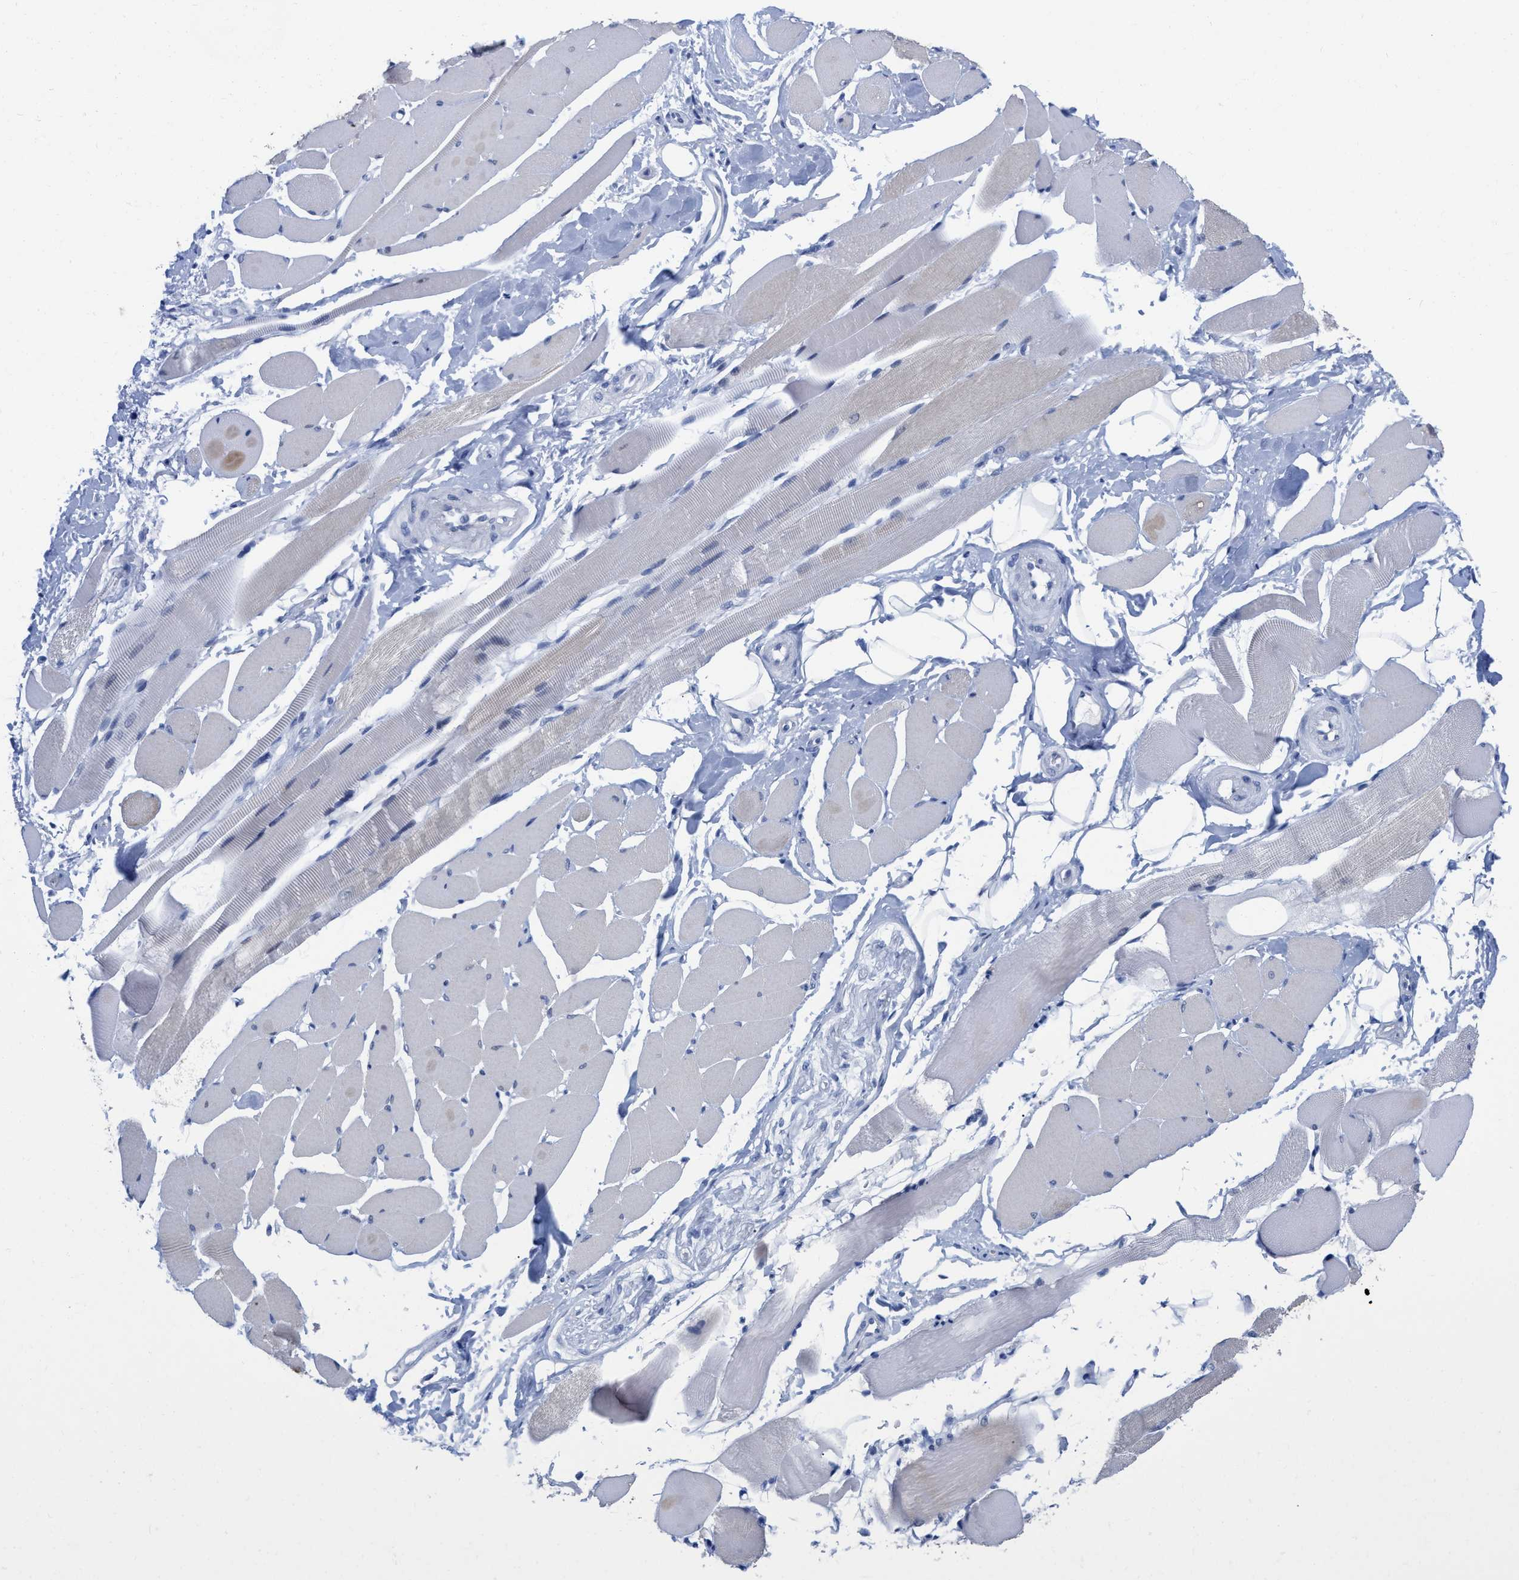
{"staining": {"intensity": "moderate", "quantity": "<25%", "location": "cytoplasmic/membranous"}, "tissue": "skeletal muscle", "cell_type": "Myocytes", "image_type": "normal", "snomed": [{"axis": "morphology", "description": "Normal tissue, NOS"}, {"axis": "topography", "description": "Skeletal muscle"}, {"axis": "topography", "description": "Peripheral nerve tissue"}], "caption": "Brown immunohistochemical staining in benign skeletal muscle shows moderate cytoplasmic/membranous staining in approximately <25% of myocytes. The staining was performed using DAB, with brown indicating positive protein expression. Nuclei are stained blue with hematoxylin.", "gene": "HAPLN1", "patient": {"sex": "female", "age": 84}}